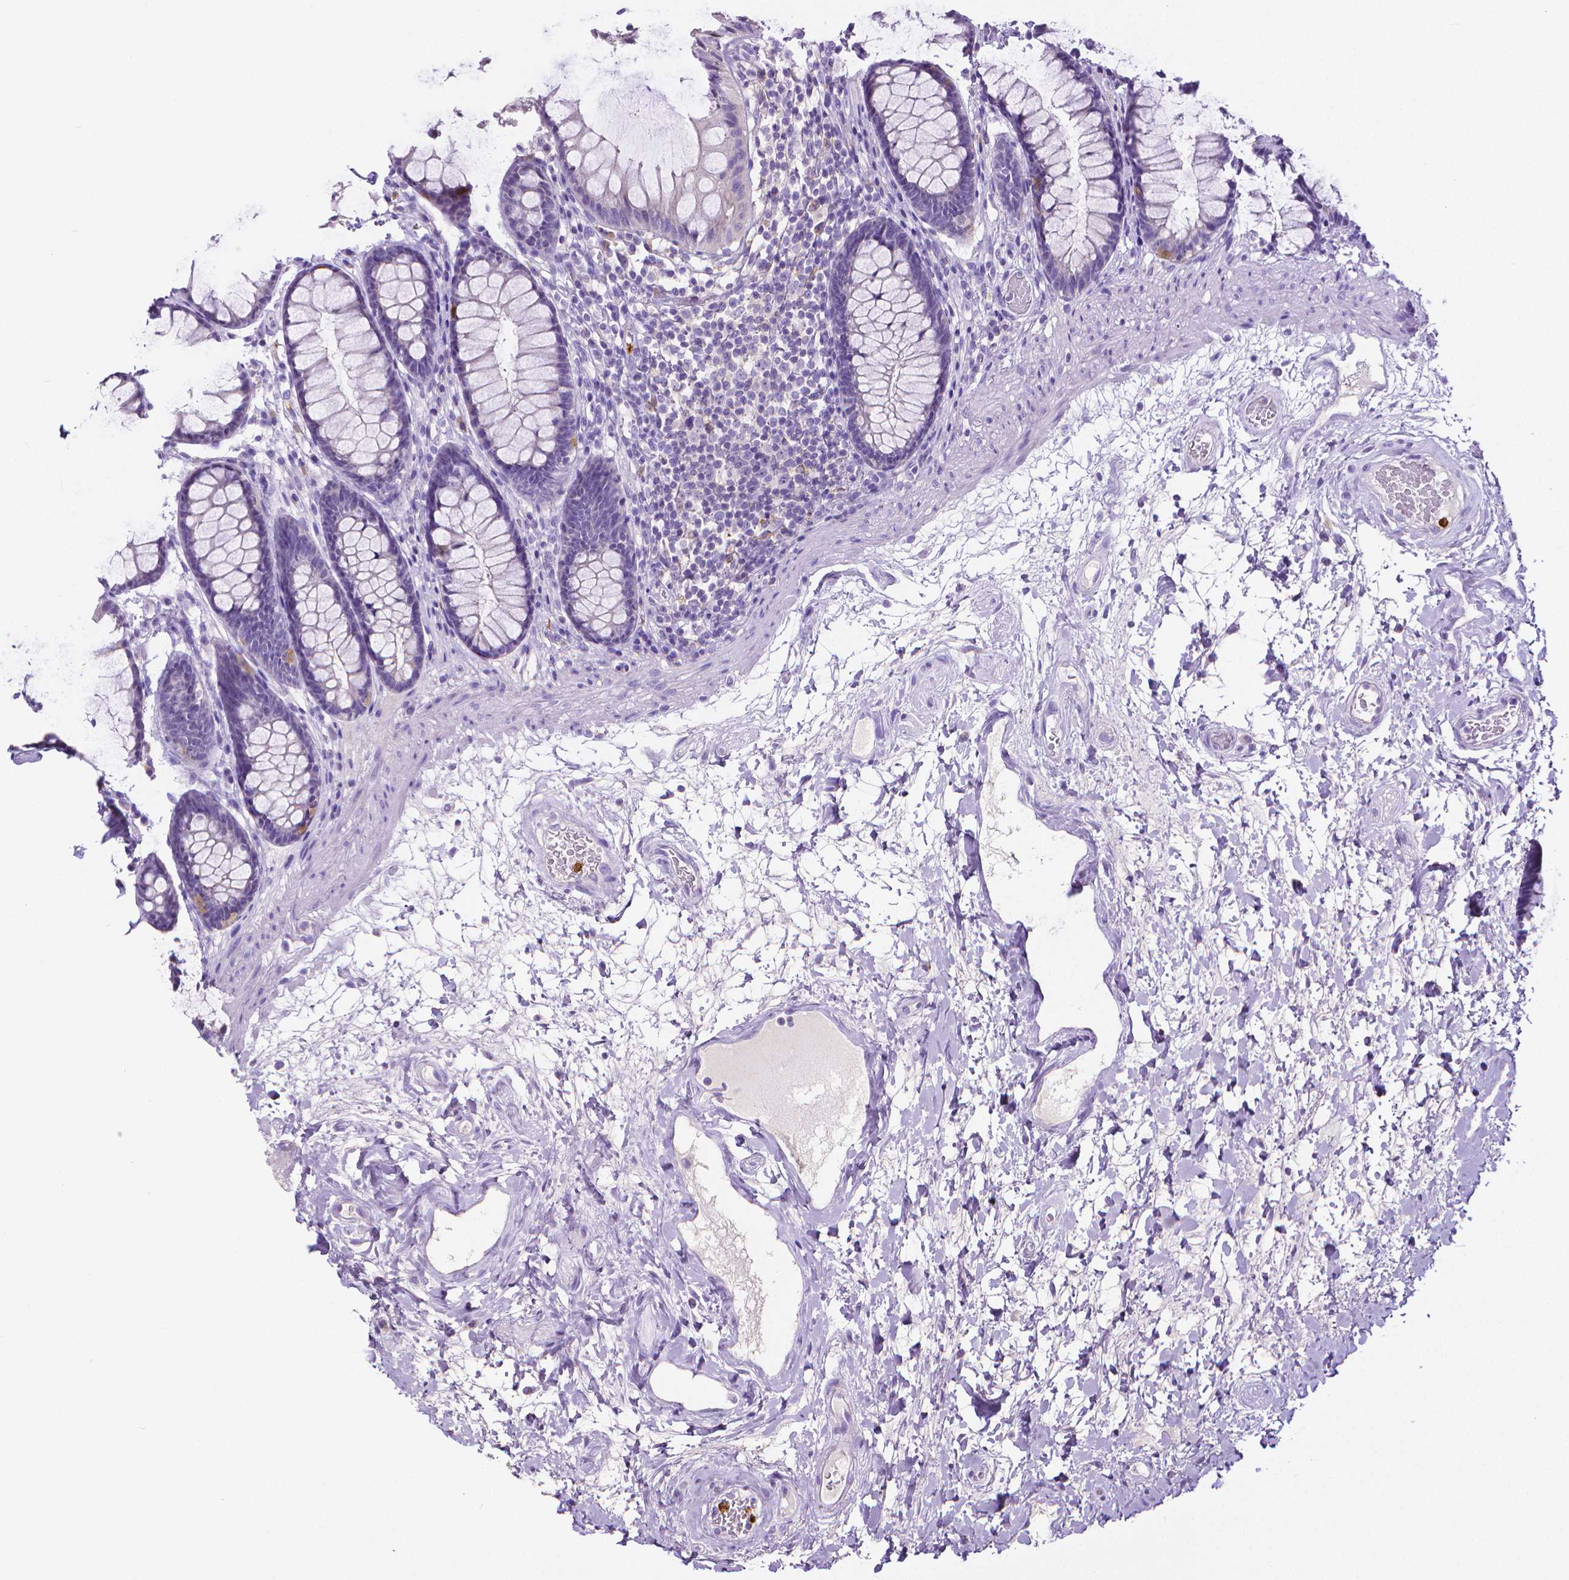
{"staining": {"intensity": "negative", "quantity": "none", "location": "none"}, "tissue": "rectum", "cell_type": "Glandular cells", "image_type": "normal", "snomed": [{"axis": "morphology", "description": "Normal tissue, NOS"}, {"axis": "topography", "description": "Rectum"}], "caption": "The micrograph displays no staining of glandular cells in unremarkable rectum.", "gene": "MMP9", "patient": {"sex": "male", "age": 72}}